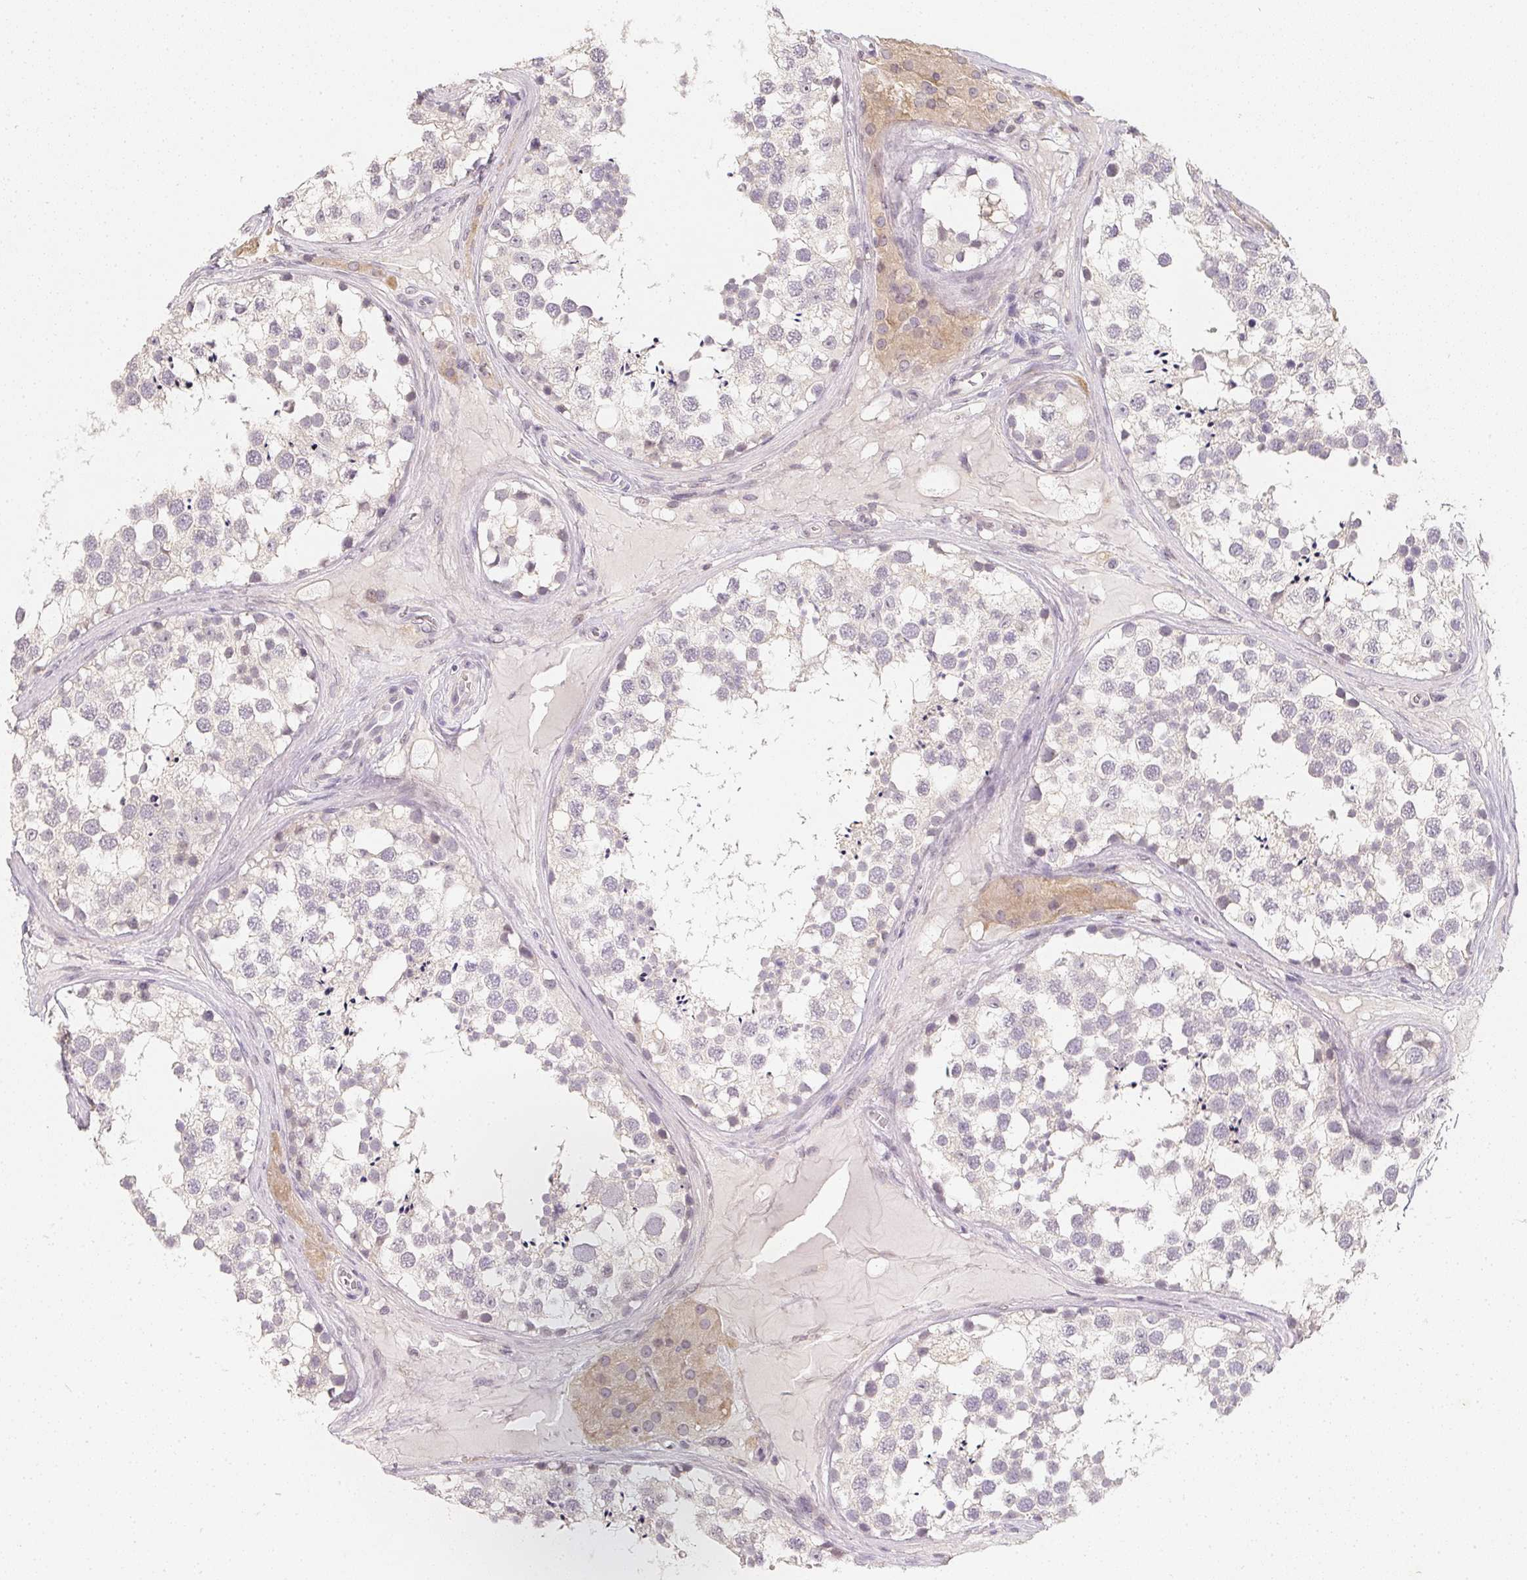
{"staining": {"intensity": "negative", "quantity": "none", "location": "none"}, "tissue": "testis", "cell_type": "Cells in seminiferous ducts", "image_type": "normal", "snomed": [{"axis": "morphology", "description": "Normal tissue, NOS"}, {"axis": "morphology", "description": "Seminoma, NOS"}, {"axis": "topography", "description": "Testis"}], "caption": "Cells in seminiferous ducts show no significant protein positivity in benign testis. (DAB immunohistochemistry (IHC), high magnification).", "gene": "SOAT1", "patient": {"sex": "male", "age": 65}}